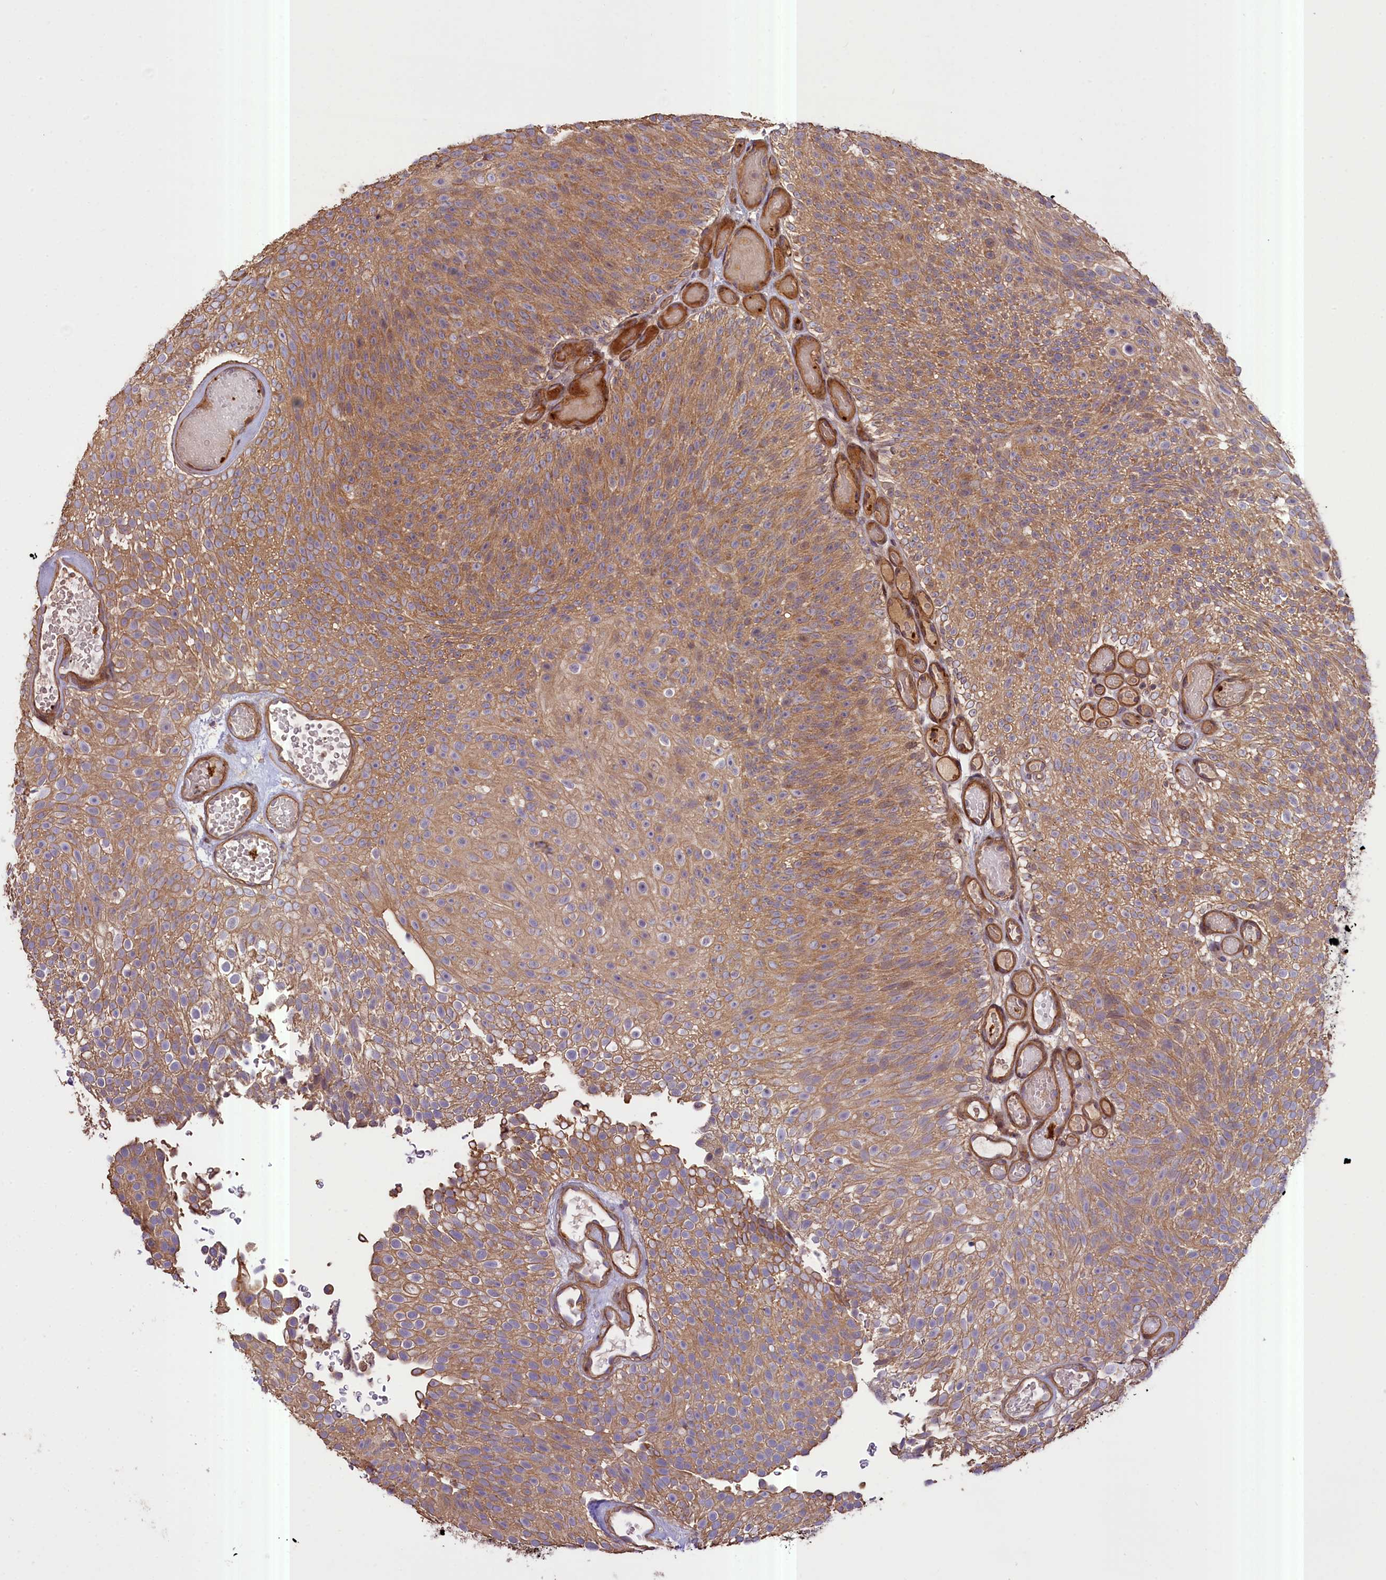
{"staining": {"intensity": "moderate", "quantity": ">75%", "location": "cytoplasmic/membranous"}, "tissue": "urothelial cancer", "cell_type": "Tumor cells", "image_type": "cancer", "snomed": [{"axis": "morphology", "description": "Urothelial carcinoma, Low grade"}, {"axis": "topography", "description": "Urinary bladder"}], "caption": "IHC staining of low-grade urothelial carcinoma, which reveals medium levels of moderate cytoplasmic/membranous expression in about >75% of tumor cells indicating moderate cytoplasmic/membranous protein expression. The staining was performed using DAB (brown) for protein detection and nuclei were counterstained in hematoxylin (blue).", "gene": "FUZ", "patient": {"sex": "male", "age": 78}}